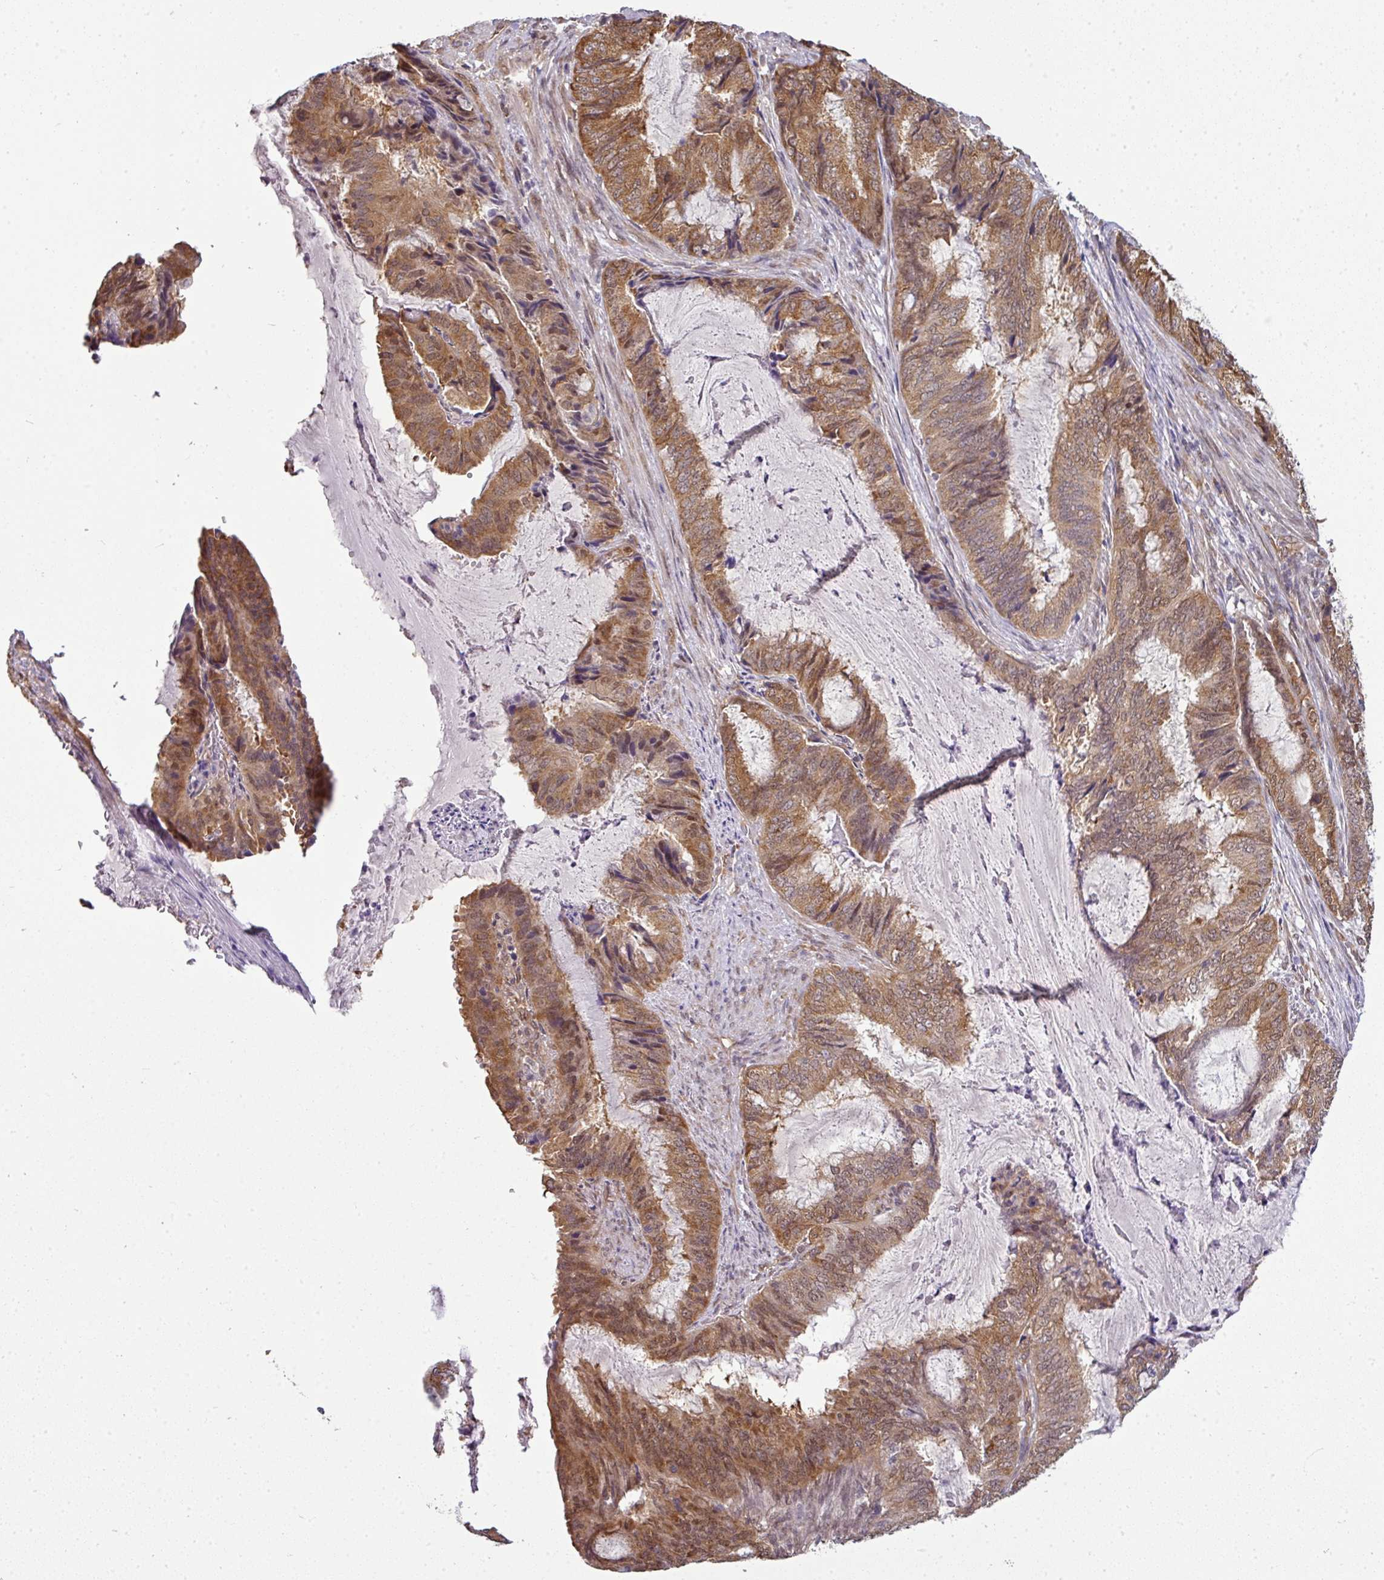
{"staining": {"intensity": "moderate", "quantity": ">75%", "location": "cytoplasmic/membranous,nuclear"}, "tissue": "endometrial cancer", "cell_type": "Tumor cells", "image_type": "cancer", "snomed": [{"axis": "morphology", "description": "Adenocarcinoma, NOS"}, {"axis": "topography", "description": "Endometrium"}], "caption": "Immunohistochemistry (DAB (3,3'-diaminobenzidine)) staining of human endometrial cancer reveals moderate cytoplasmic/membranous and nuclear protein expression in approximately >75% of tumor cells. (Brightfield microscopy of DAB IHC at high magnification).", "gene": "RBM4B", "patient": {"sex": "female", "age": 51}}